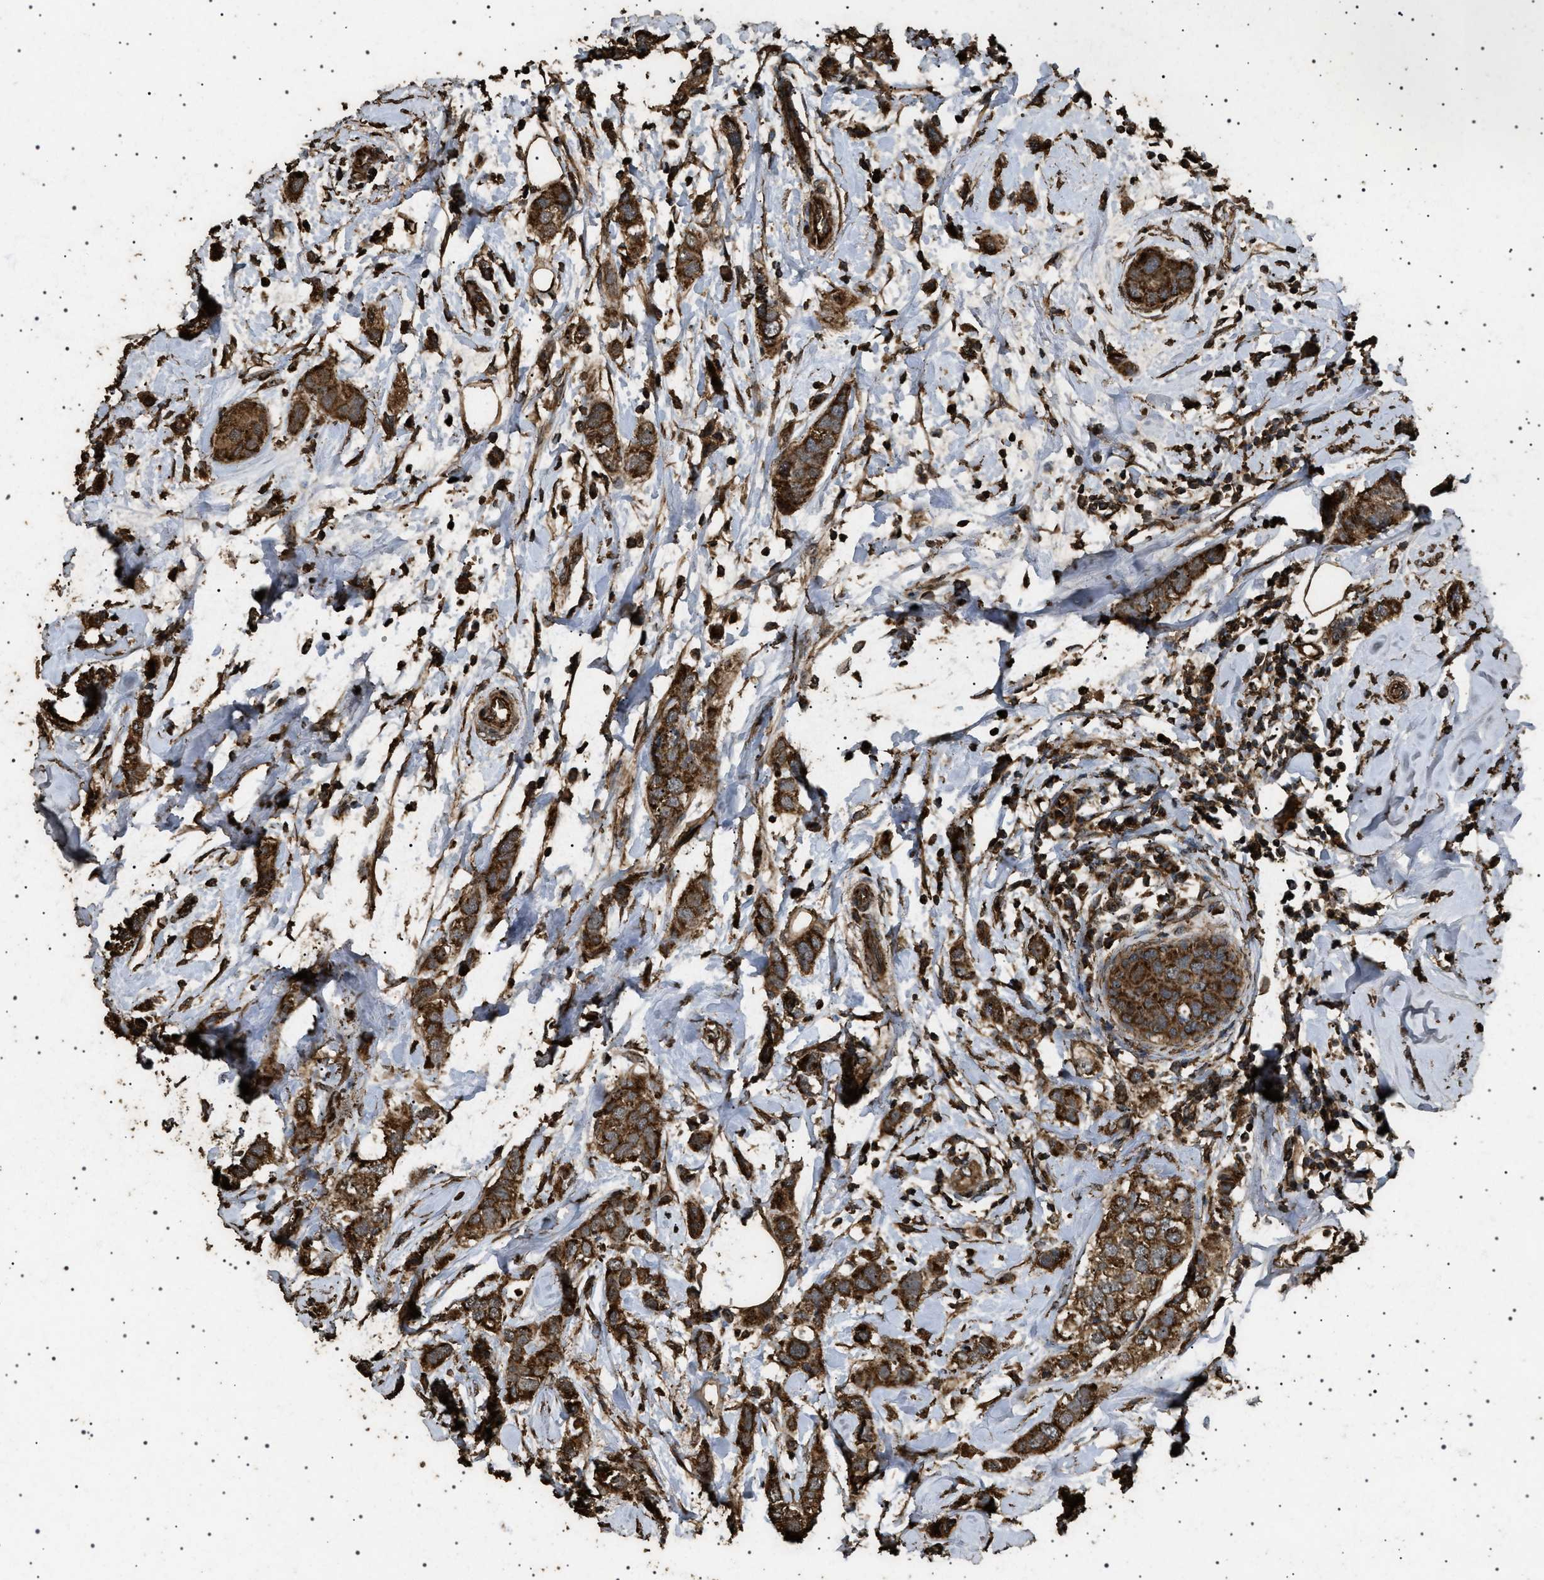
{"staining": {"intensity": "strong", "quantity": ">75%", "location": "cytoplasmic/membranous"}, "tissue": "breast cancer", "cell_type": "Tumor cells", "image_type": "cancer", "snomed": [{"axis": "morphology", "description": "Duct carcinoma"}, {"axis": "topography", "description": "Breast"}], "caption": "Invasive ductal carcinoma (breast) stained for a protein displays strong cytoplasmic/membranous positivity in tumor cells.", "gene": "CYRIA", "patient": {"sex": "female", "age": 50}}